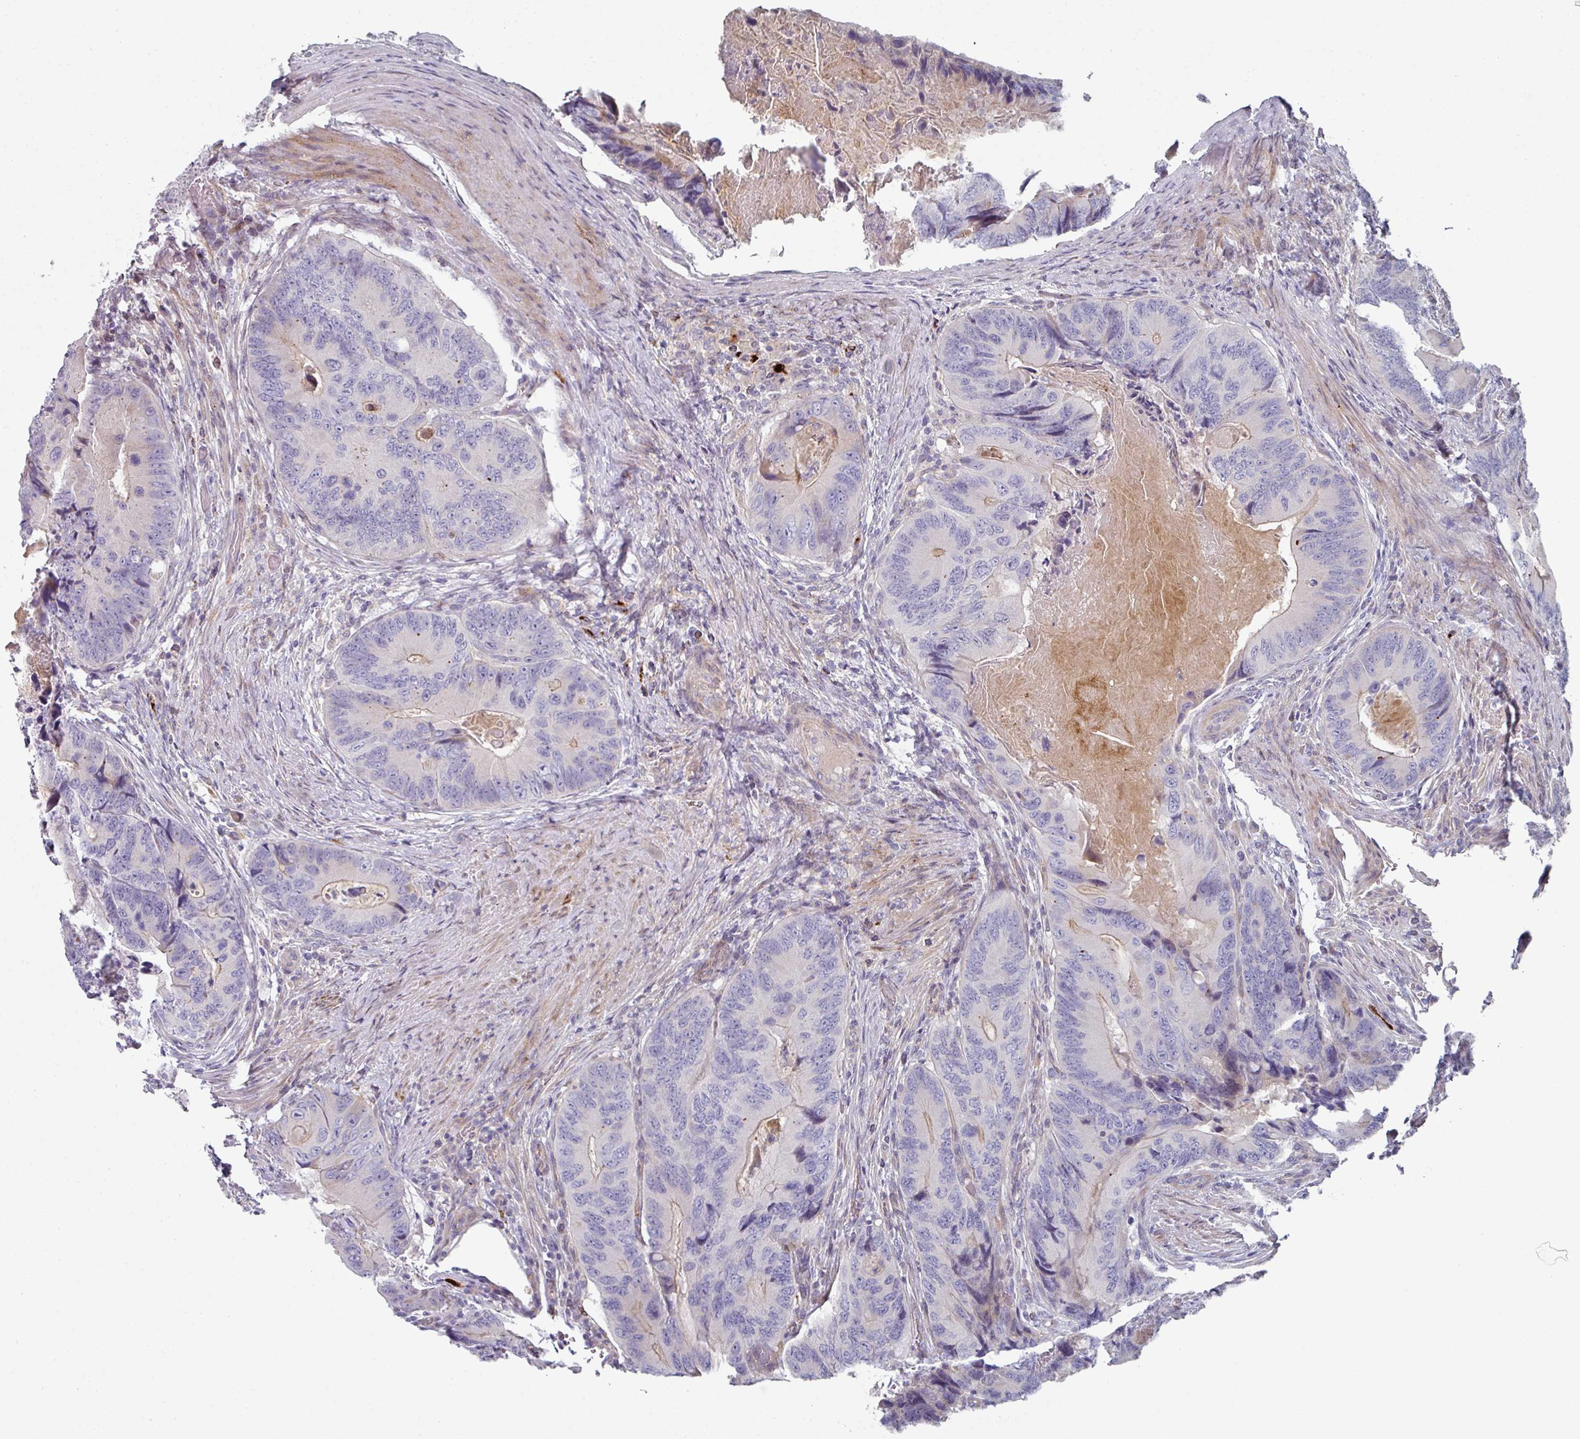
{"staining": {"intensity": "weak", "quantity": "<25%", "location": "cytoplasmic/membranous"}, "tissue": "colorectal cancer", "cell_type": "Tumor cells", "image_type": "cancer", "snomed": [{"axis": "morphology", "description": "Adenocarcinoma, NOS"}, {"axis": "topography", "description": "Colon"}], "caption": "Micrograph shows no significant protein positivity in tumor cells of adenocarcinoma (colorectal). (IHC, brightfield microscopy, high magnification).", "gene": "WSB2", "patient": {"sex": "male", "age": 84}}